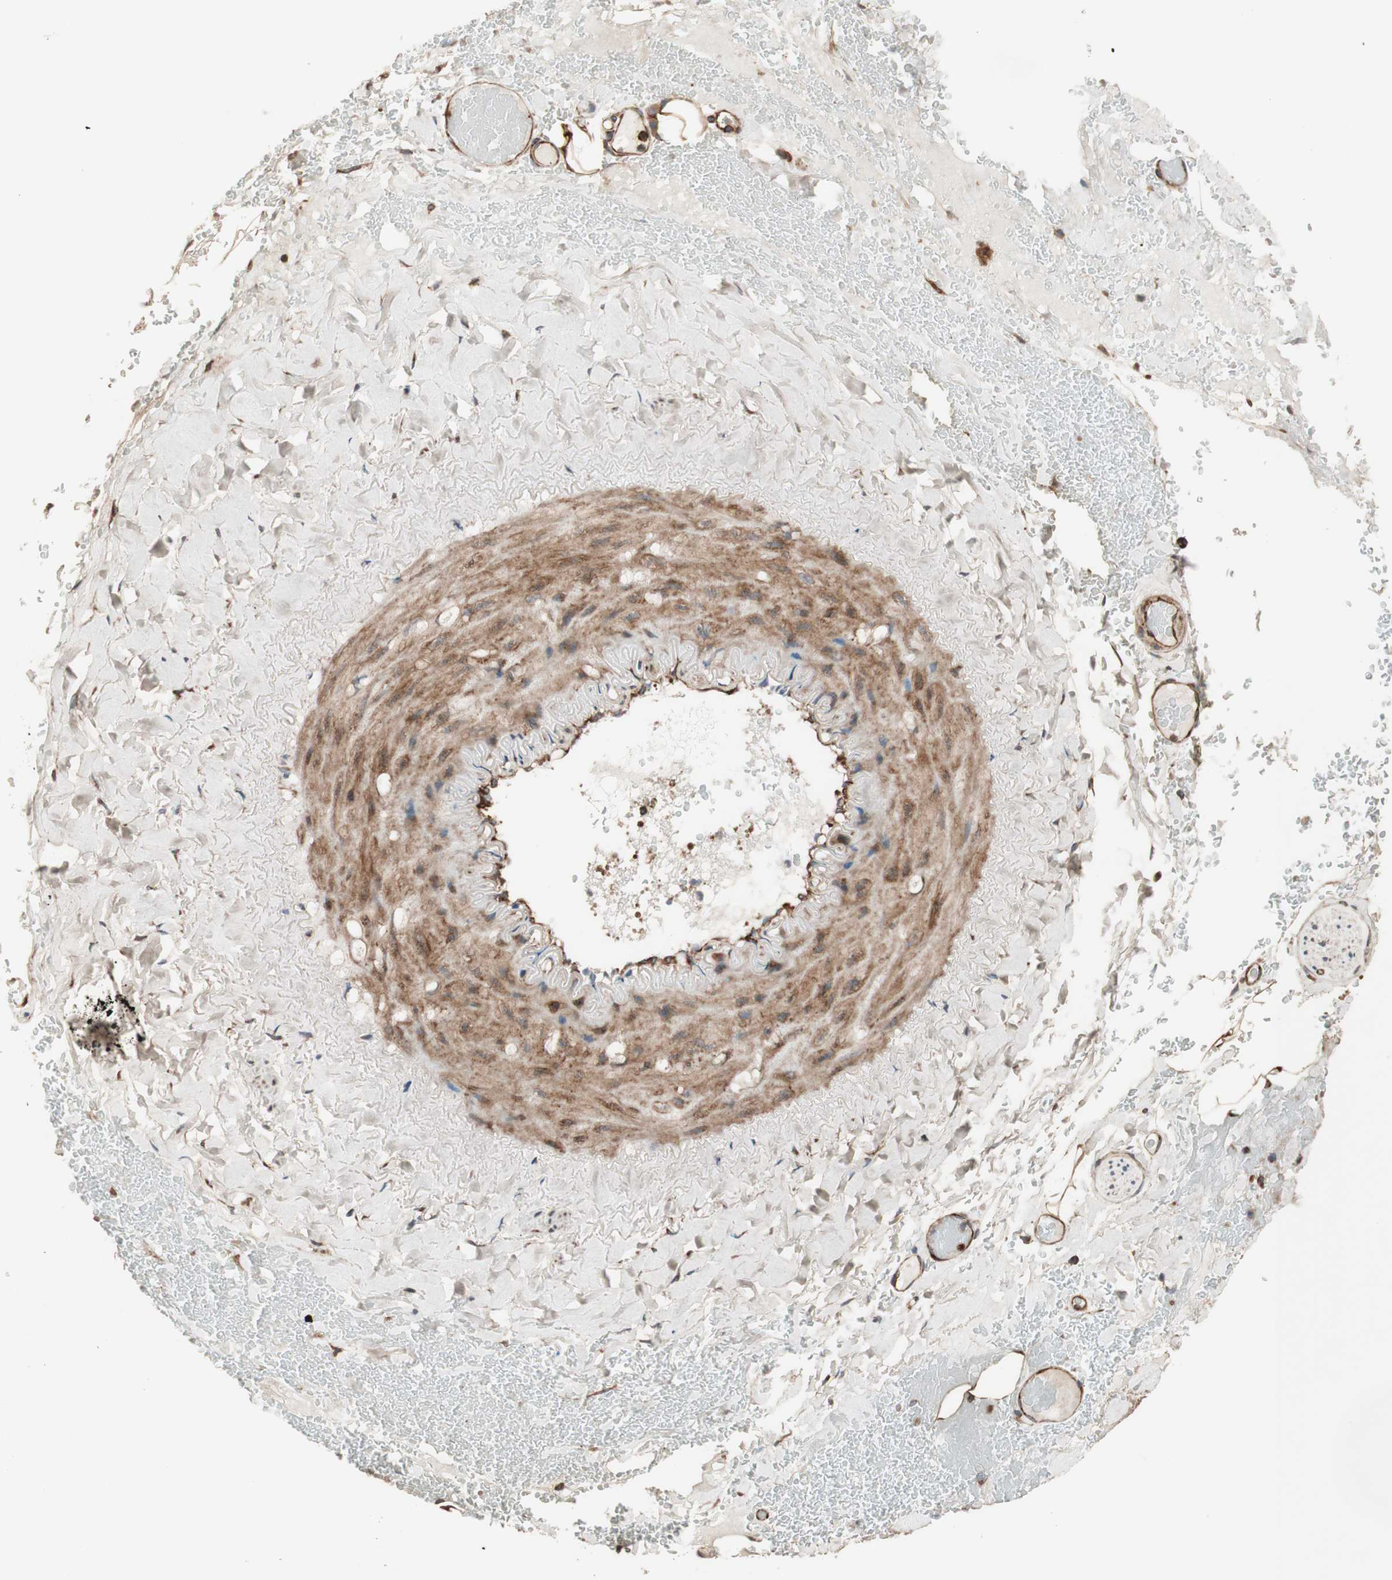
{"staining": {"intensity": "moderate", "quantity": ">75%", "location": "cytoplasmic/membranous"}, "tissue": "adipose tissue", "cell_type": "Adipocytes", "image_type": "normal", "snomed": [{"axis": "morphology", "description": "Normal tissue, NOS"}, {"axis": "topography", "description": "Peripheral nerve tissue"}], "caption": "Immunohistochemistry (IHC) image of unremarkable adipose tissue: human adipose tissue stained using immunohistochemistry shows medium levels of moderate protein expression localized specifically in the cytoplasmic/membranous of adipocytes, appearing as a cytoplasmic/membranous brown color.", "gene": "CCN4", "patient": {"sex": "male", "age": 70}}